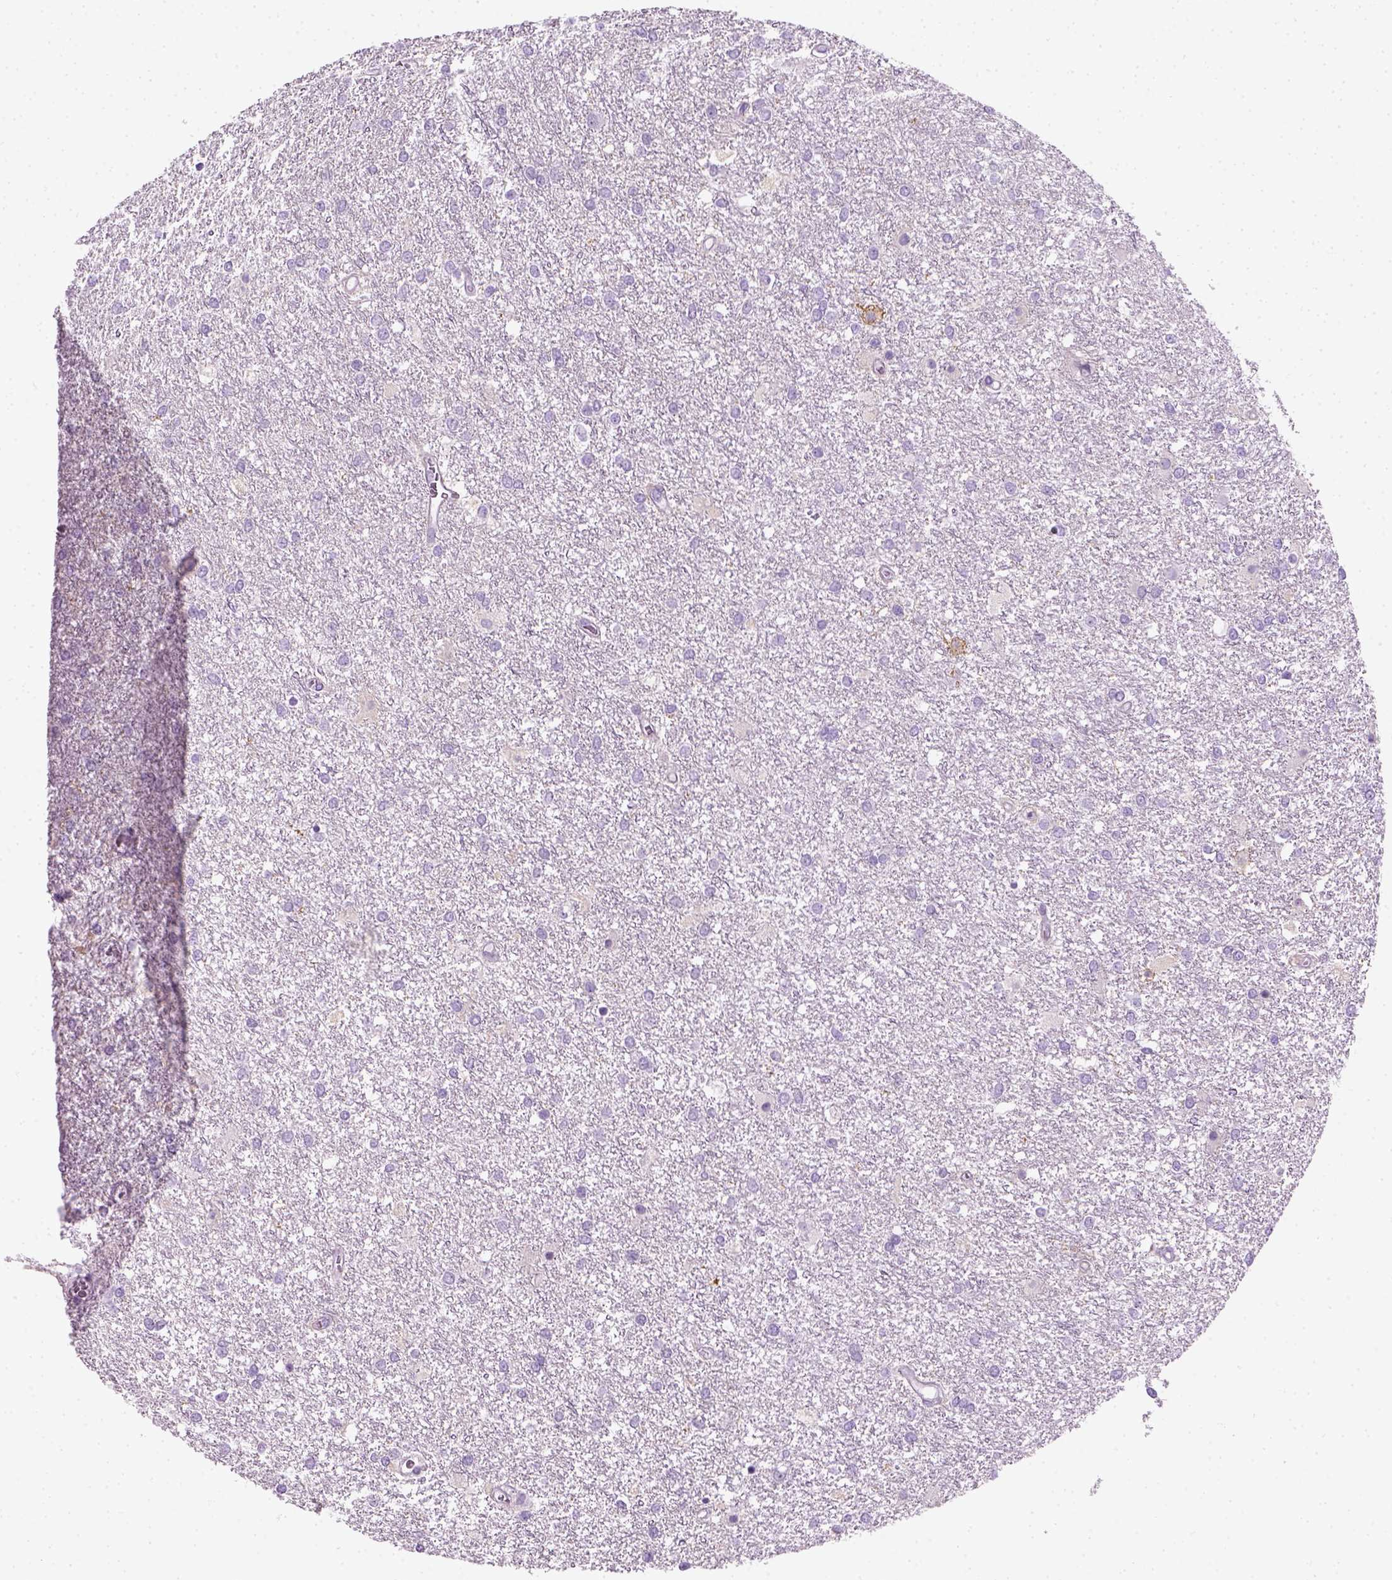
{"staining": {"intensity": "negative", "quantity": "none", "location": "none"}, "tissue": "glioma", "cell_type": "Tumor cells", "image_type": "cancer", "snomed": [{"axis": "morphology", "description": "Glioma, malignant, High grade"}, {"axis": "topography", "description": "Brain"}], "caption": "Protein analysis of malignant glioma (high-grade) displays no significant positivity in tumor cells. (Stains: DAB immunohistochemistry with hematoxylin counter stain, Microscopy: brightfield microscopy at high magnification).", "gene": "SLC12A5", "patient": {"sex": "female", "age": 61}}